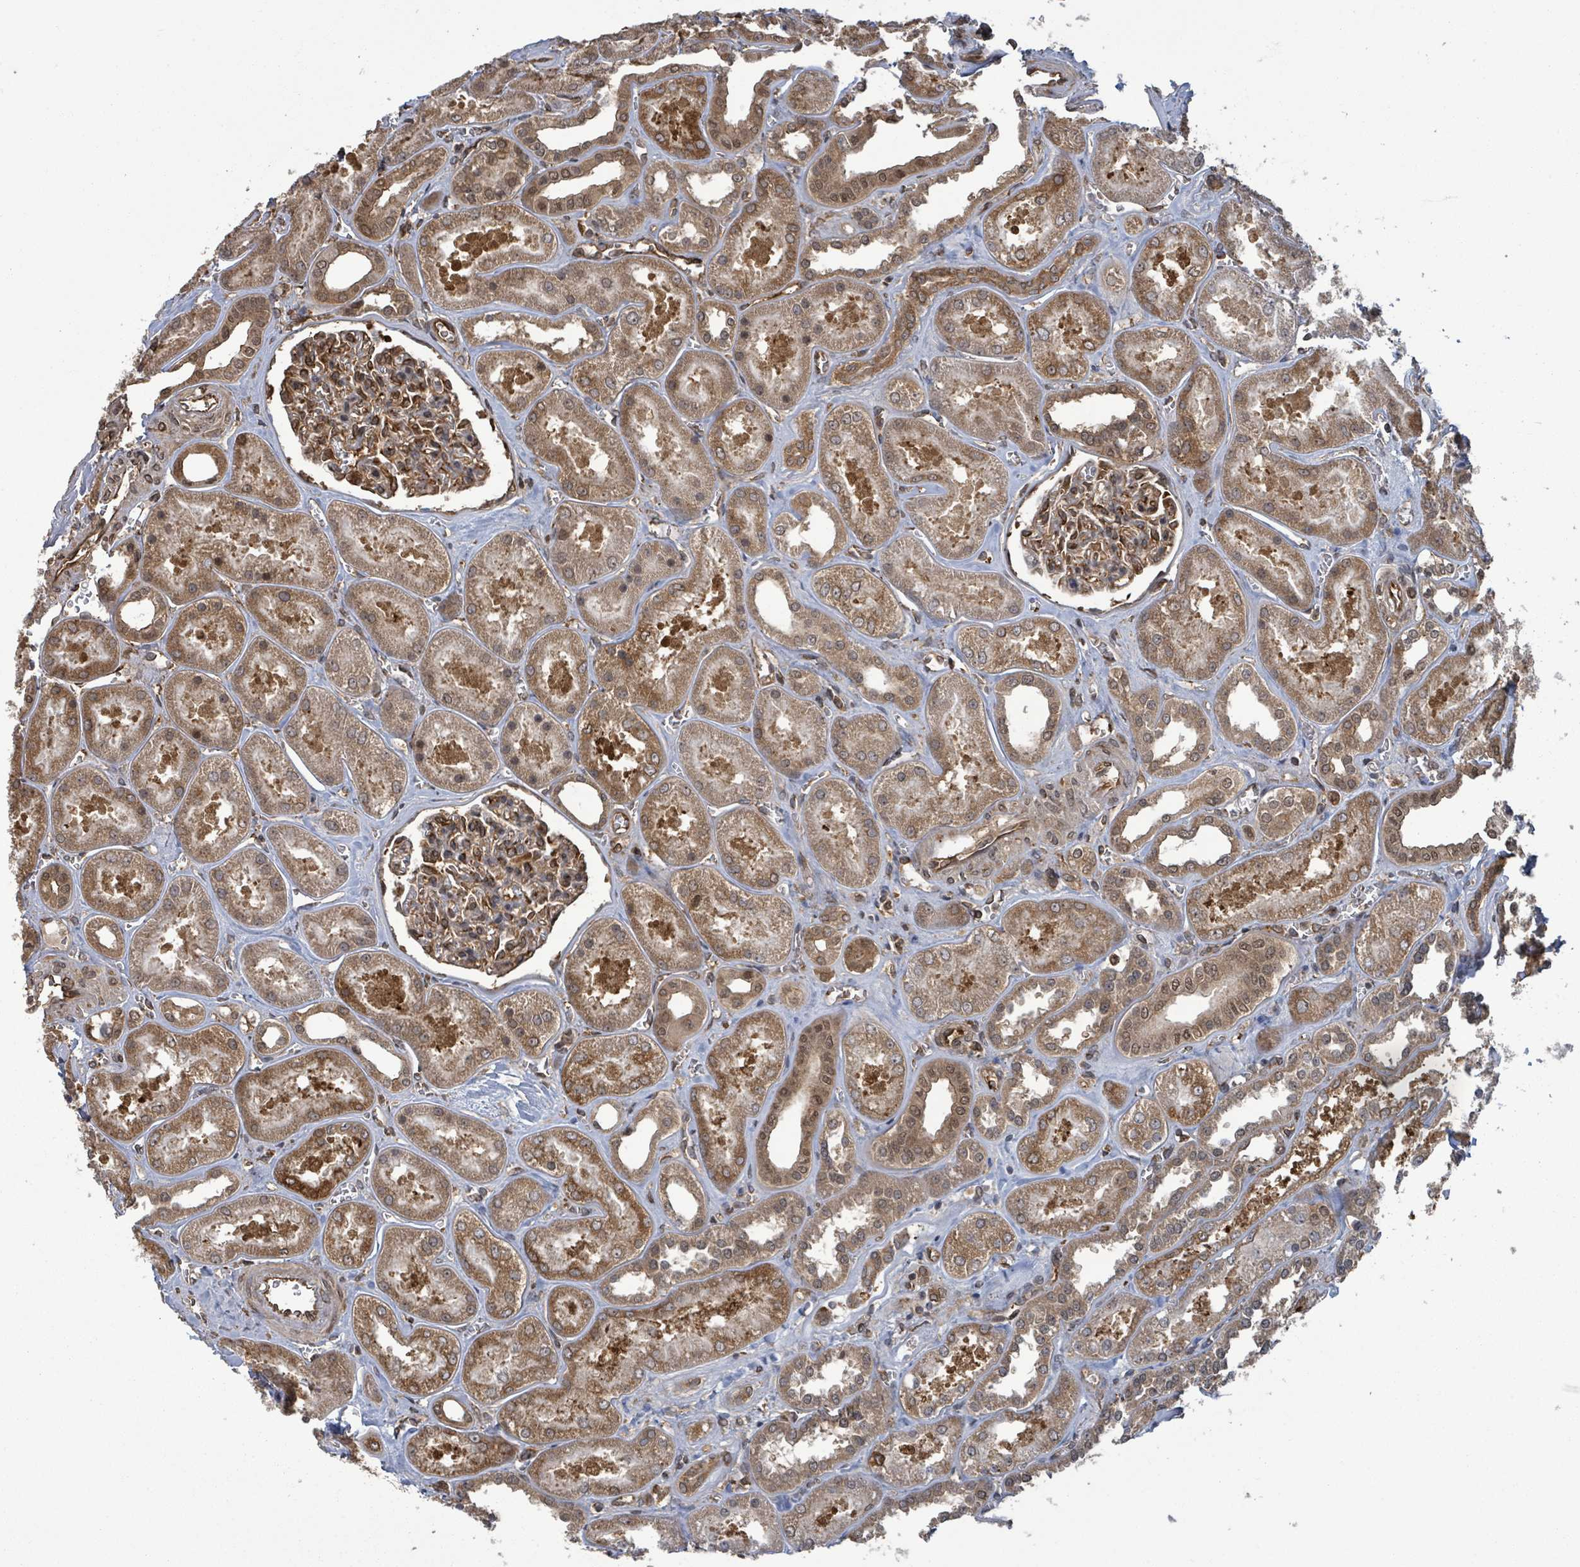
{"staining": {"intensity": "moderate", "quantity": ">75%", "location": "cytoplasmic/membranous,nuclear"}, "tissue": "kidney", "cell_type": "Cells in glomeruli", "image_type": "normal", "snomed": [{"axis": "morphology", "description": "Normal tissue, NOS"}, {"axis": "morphology", "description": "Adenocarcinoma, NOS"}, {"axis": "topography", "description": "Kidney"}], "caption": "Immunohistochemistry image of normal human kidney stained for a protein (brown), which reveals medium levels of moderate cytoplasmic/membranous,nuclear staining in approximately >75% of cells in glomeruli.", "gene": "ENSG00000256500", "patient": {"sex": "female", "age": 68}}